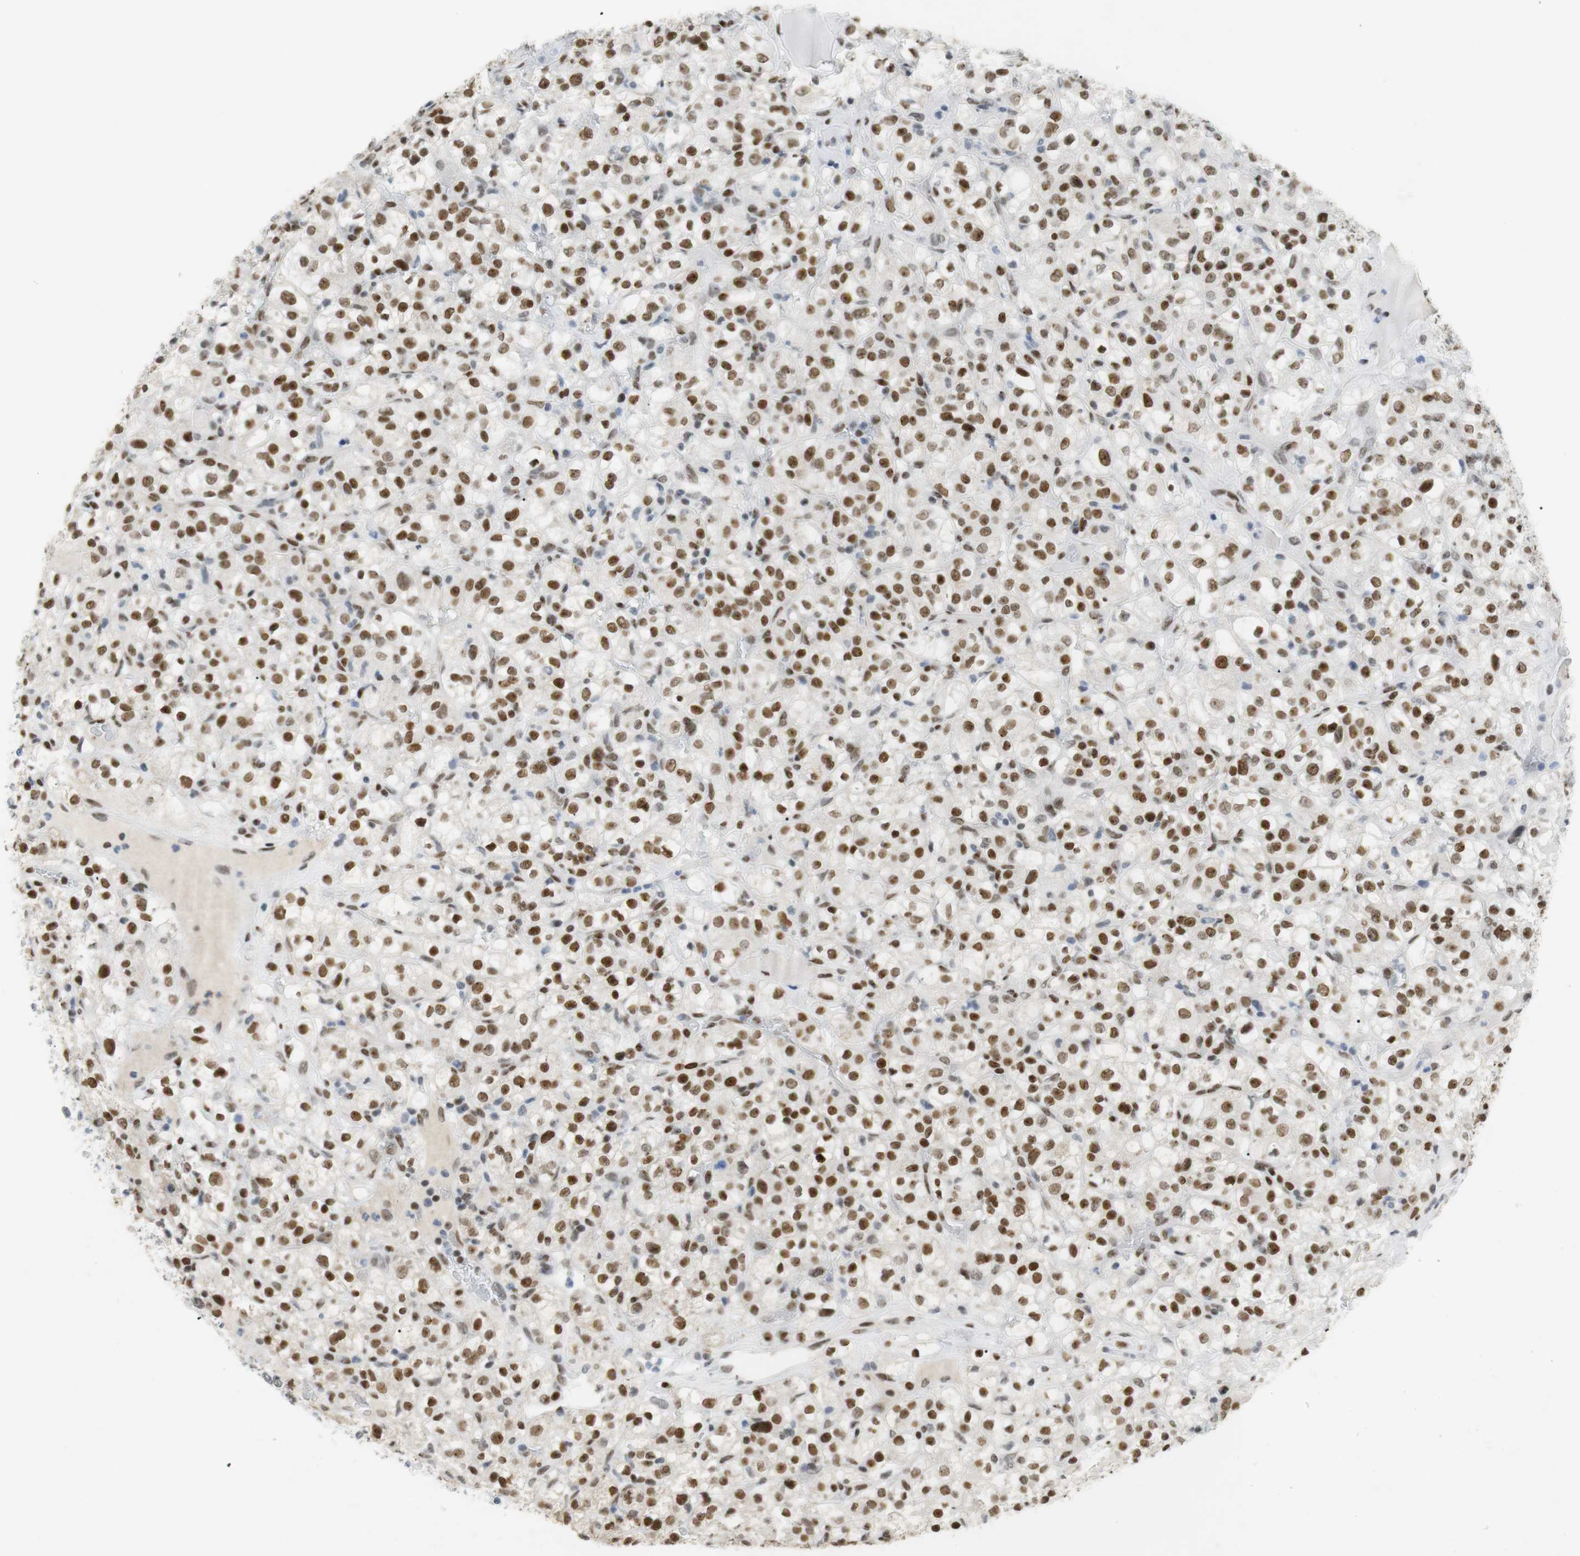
{"staining": {"intensity": "moderate", "quantity": ">75%", "location": "nuclear"}, "tissue": "renal cancer", "cell_type": "Tumor cells", "image_type": "cancer", "snomed": [{"axis": "morphology", "description": "Normal tissue, NOS"}, {"axis": "morphology", "description": "Adenocarcinoma, NOS"}, {"axis": "topography", "description": "Kidney"}], "caption": "There is medium levels of moderate nuclear expression in tumor cells of adenocarcinoma (renal), as demonstrated by immunohistochemical staining (brown color).", "gene": "BMI1", "patient": {"sex": "female", "age": 72}}